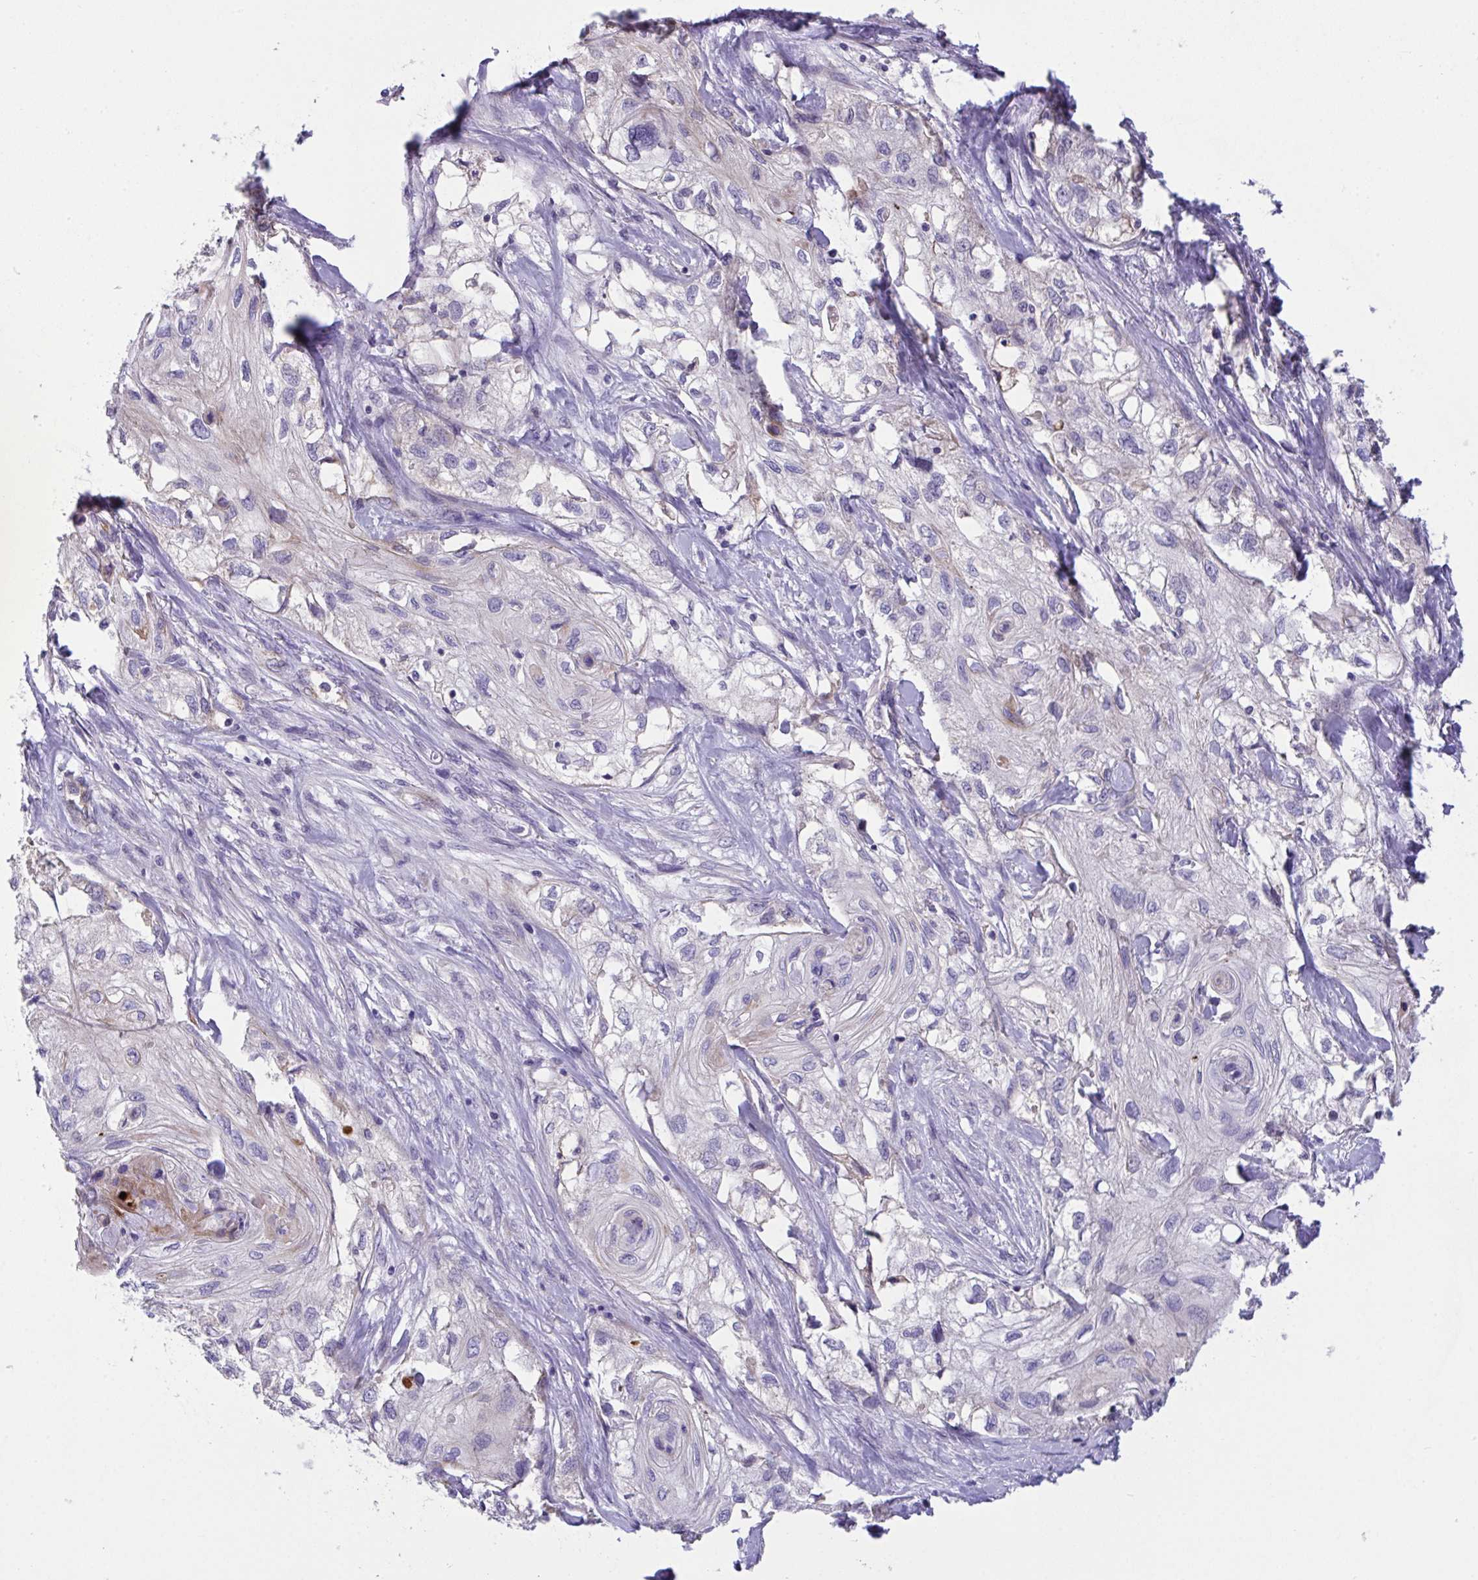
{"staining": {"intensity": "negative", "quantity": "none", "location": "none"}, "tissue": "skin cancer", "cell_type": "Tumor cells", "image_type": "cancer", "snomed": [{"axis": "morphology", "description": "Squamous cell carcinoma, NOS"}, {"axis": "topography", "description": "Skin"}, {"axis": "topography", "description": "Vulva"}], "caption": "The micrograph reveals no significant staining in tumor cells of squamous cell carcinoma (skin).", "gene": "RHOXF1", "patient": {"sex": "female", "age": 86}}